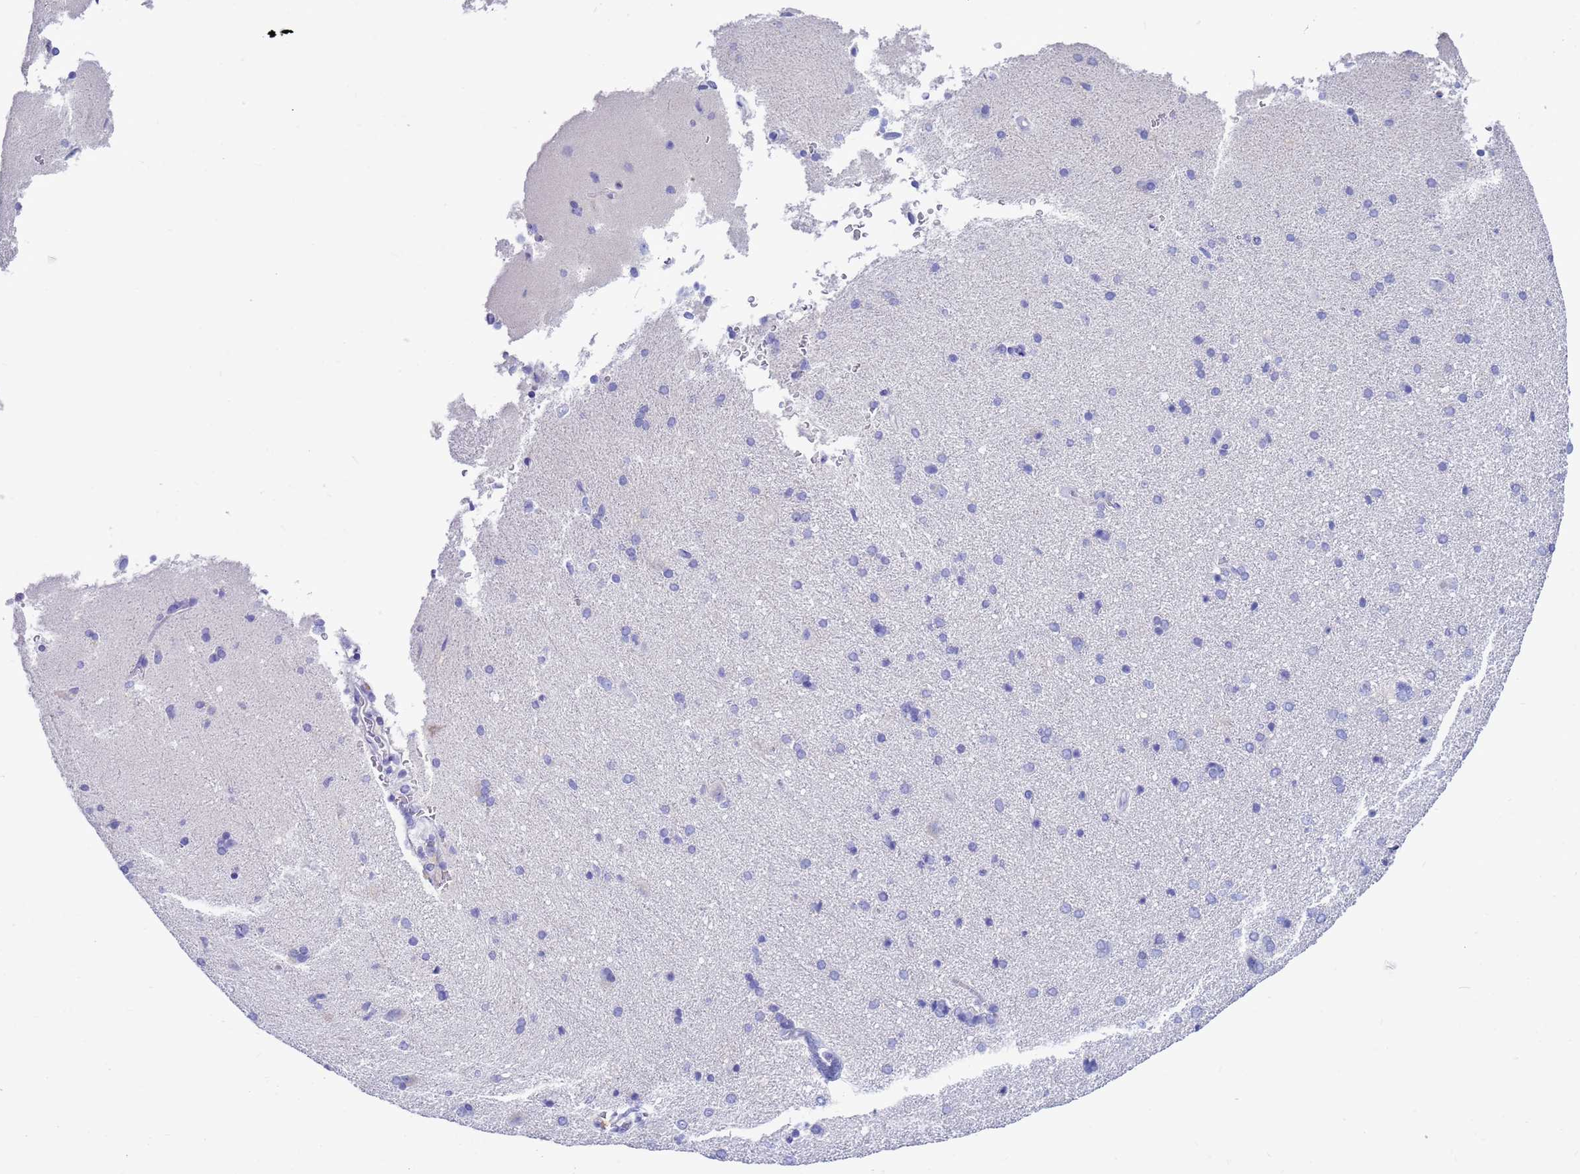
{"staining": {"intensity": "negative", "quantity": "none", "location": "none"}, "tissue": "cerebral cortex", "cell_type": "Endothelial cells", "image_type": "normal", "snomed": [{"axis": "morphology", "description": "Normal tissue, NOS"}, {"axis": "topography", "description": "Cerebral cortex"}], "caption": "IHC of normal human cerebral cortex shows no staining in endothelial cells. (DAB (3,3'-diaminobenzidine) immunohistochemistry, high magnification).", "gene": "SYCN", "patient": {"sex": "male", "age": 62}}